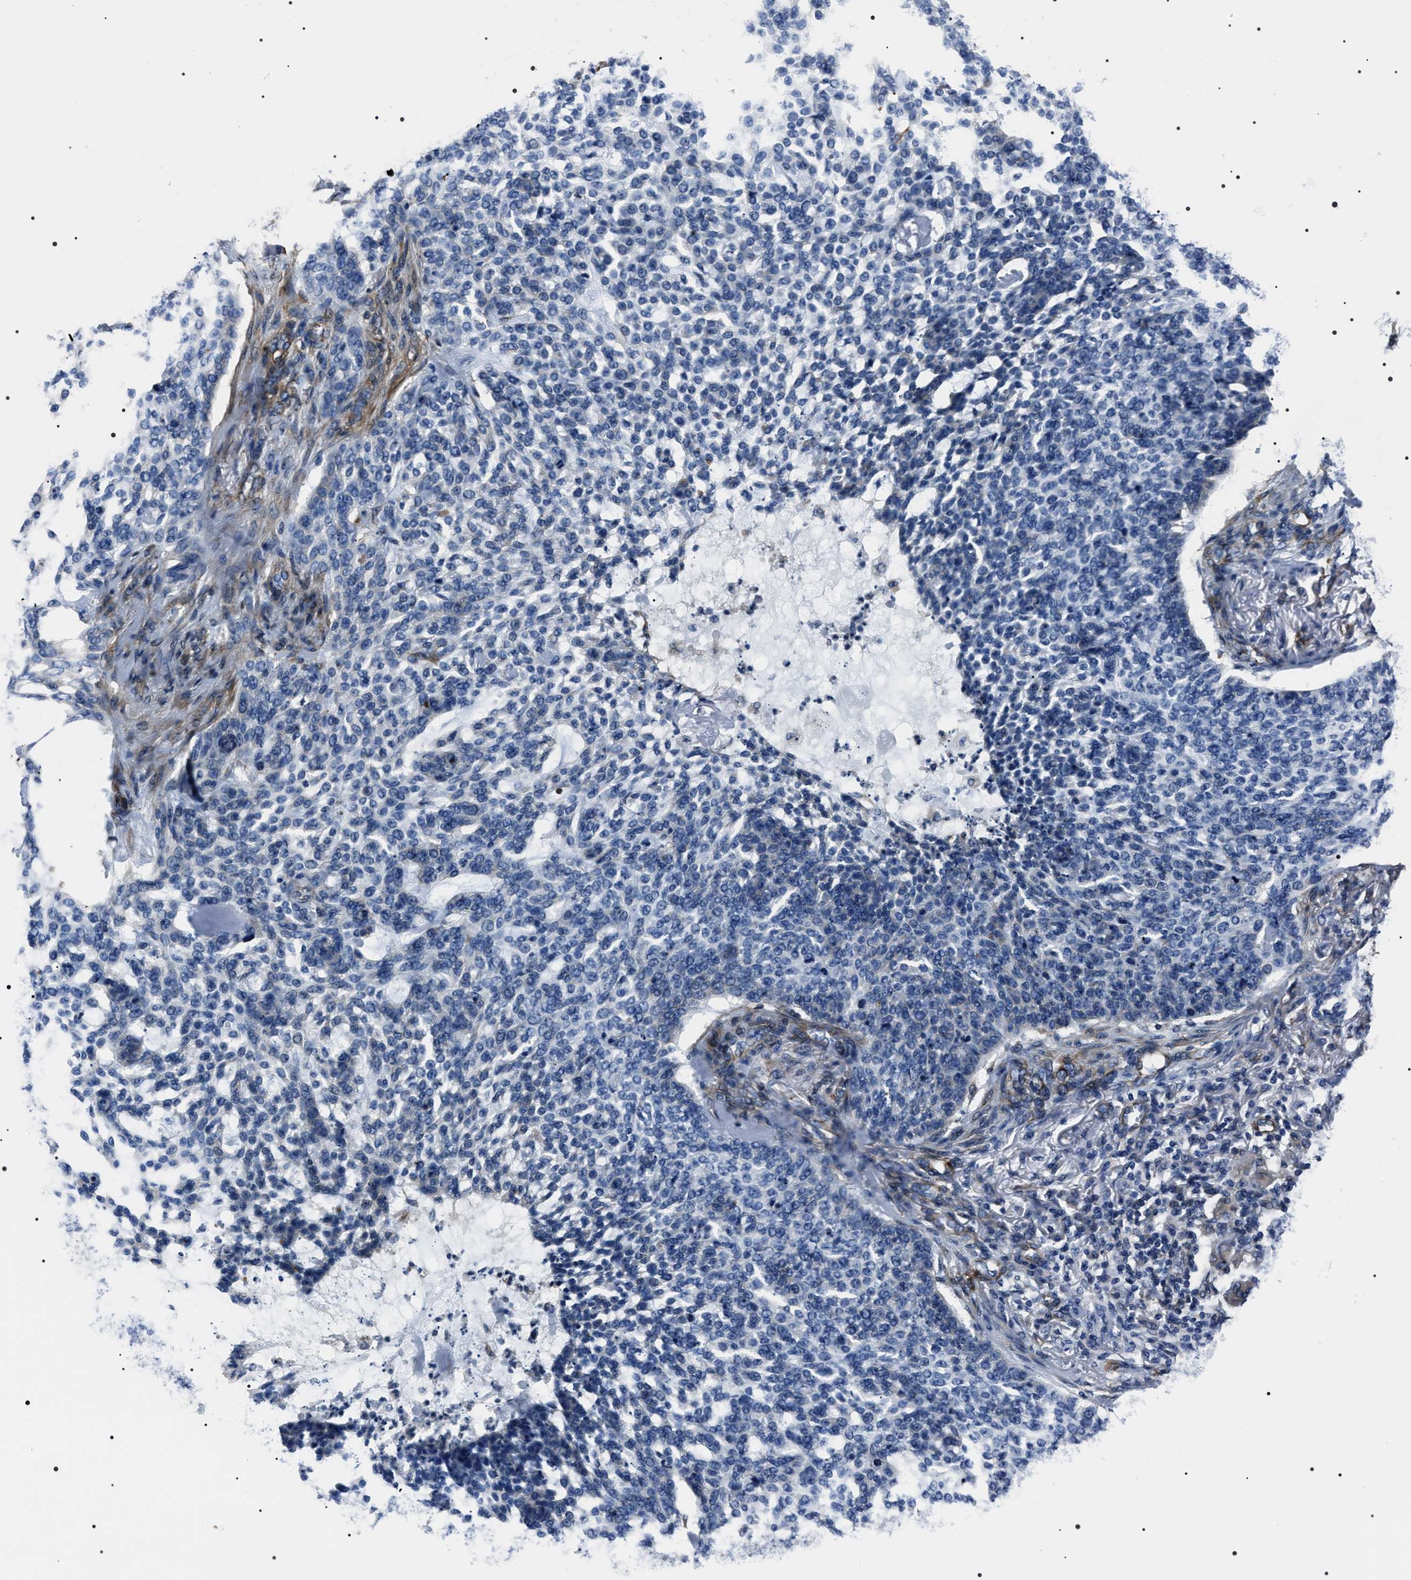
{"staining": {"intensity": "negative", "quantity": "none", "location": "none"}, "tissue": "skin cancer", "cell_type": "Tumor cells", "image_type": "cancer", "snomed": [{"axis": "morphology", "description": "Basal cell carcinoma"}, {"axis": "topography", "description": "Skin"}], "caption": "A histopathology image of skin cancer stained for a protein demonstrates no brown staining in tumor cells.", "gene": "BAG2", "patient": {"sex": "female", "age": 64}}